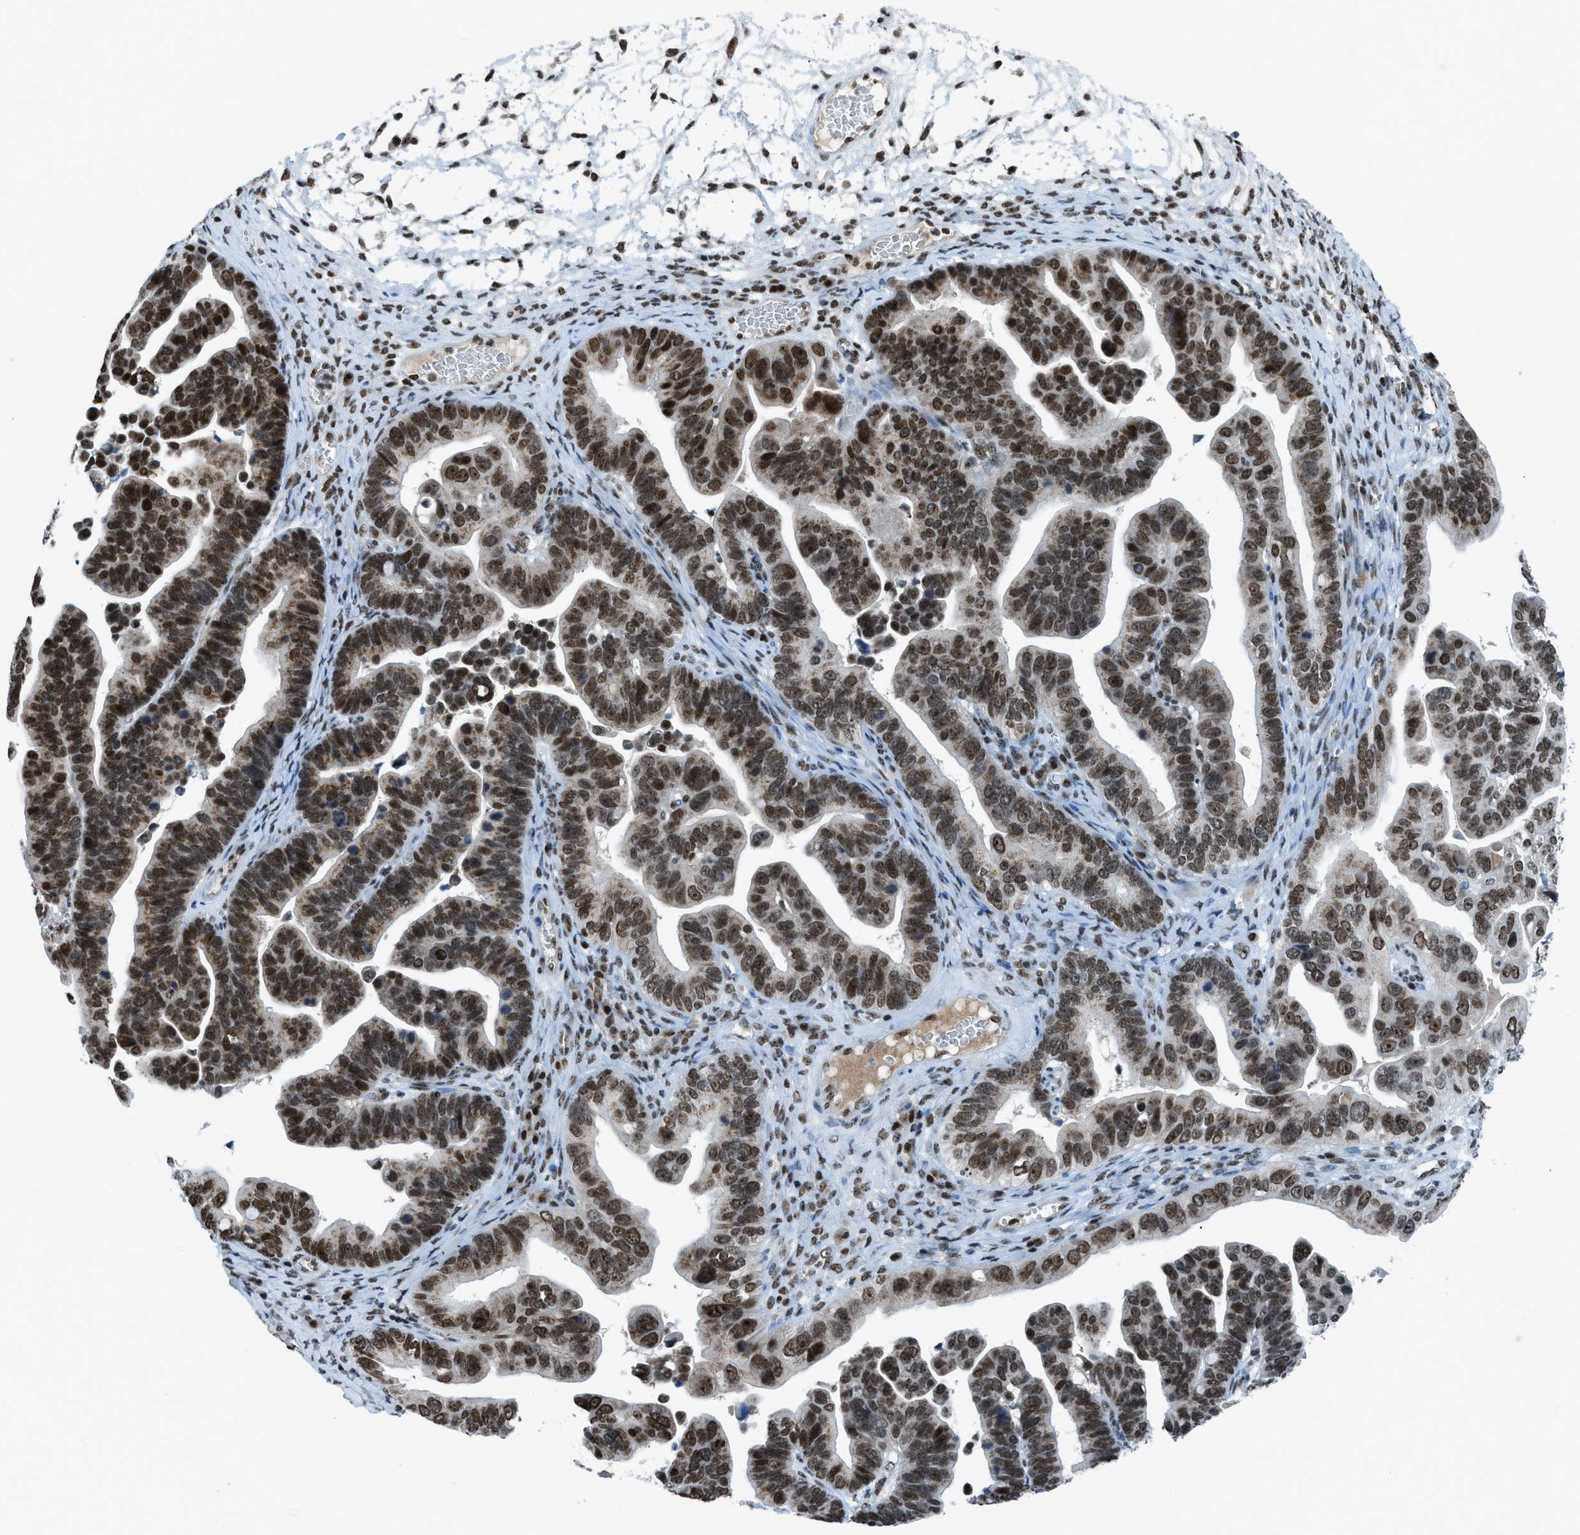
{"staining": {"intensity": "strong", "quantity": ">75%", "location": "nuclear"}, "tissue": "ovarian cancer", "cell_type": "Tumor cells", "image_type": "cancer", "snomed": [{"axis": "morphology", "description": "Cystadenocarcinoma, serous, NOS"}, {"axis": "topography", "description": "Ovary"}], "caption": "Ovarian cancer (serous cystadenocarcinoma) tissue displays strong nuclear staining in approximately >75% of tumor cells, visualized by immunohistochemistry.", "gene": "RAD51B", "patient": {"sex": "female", "age": 56}}